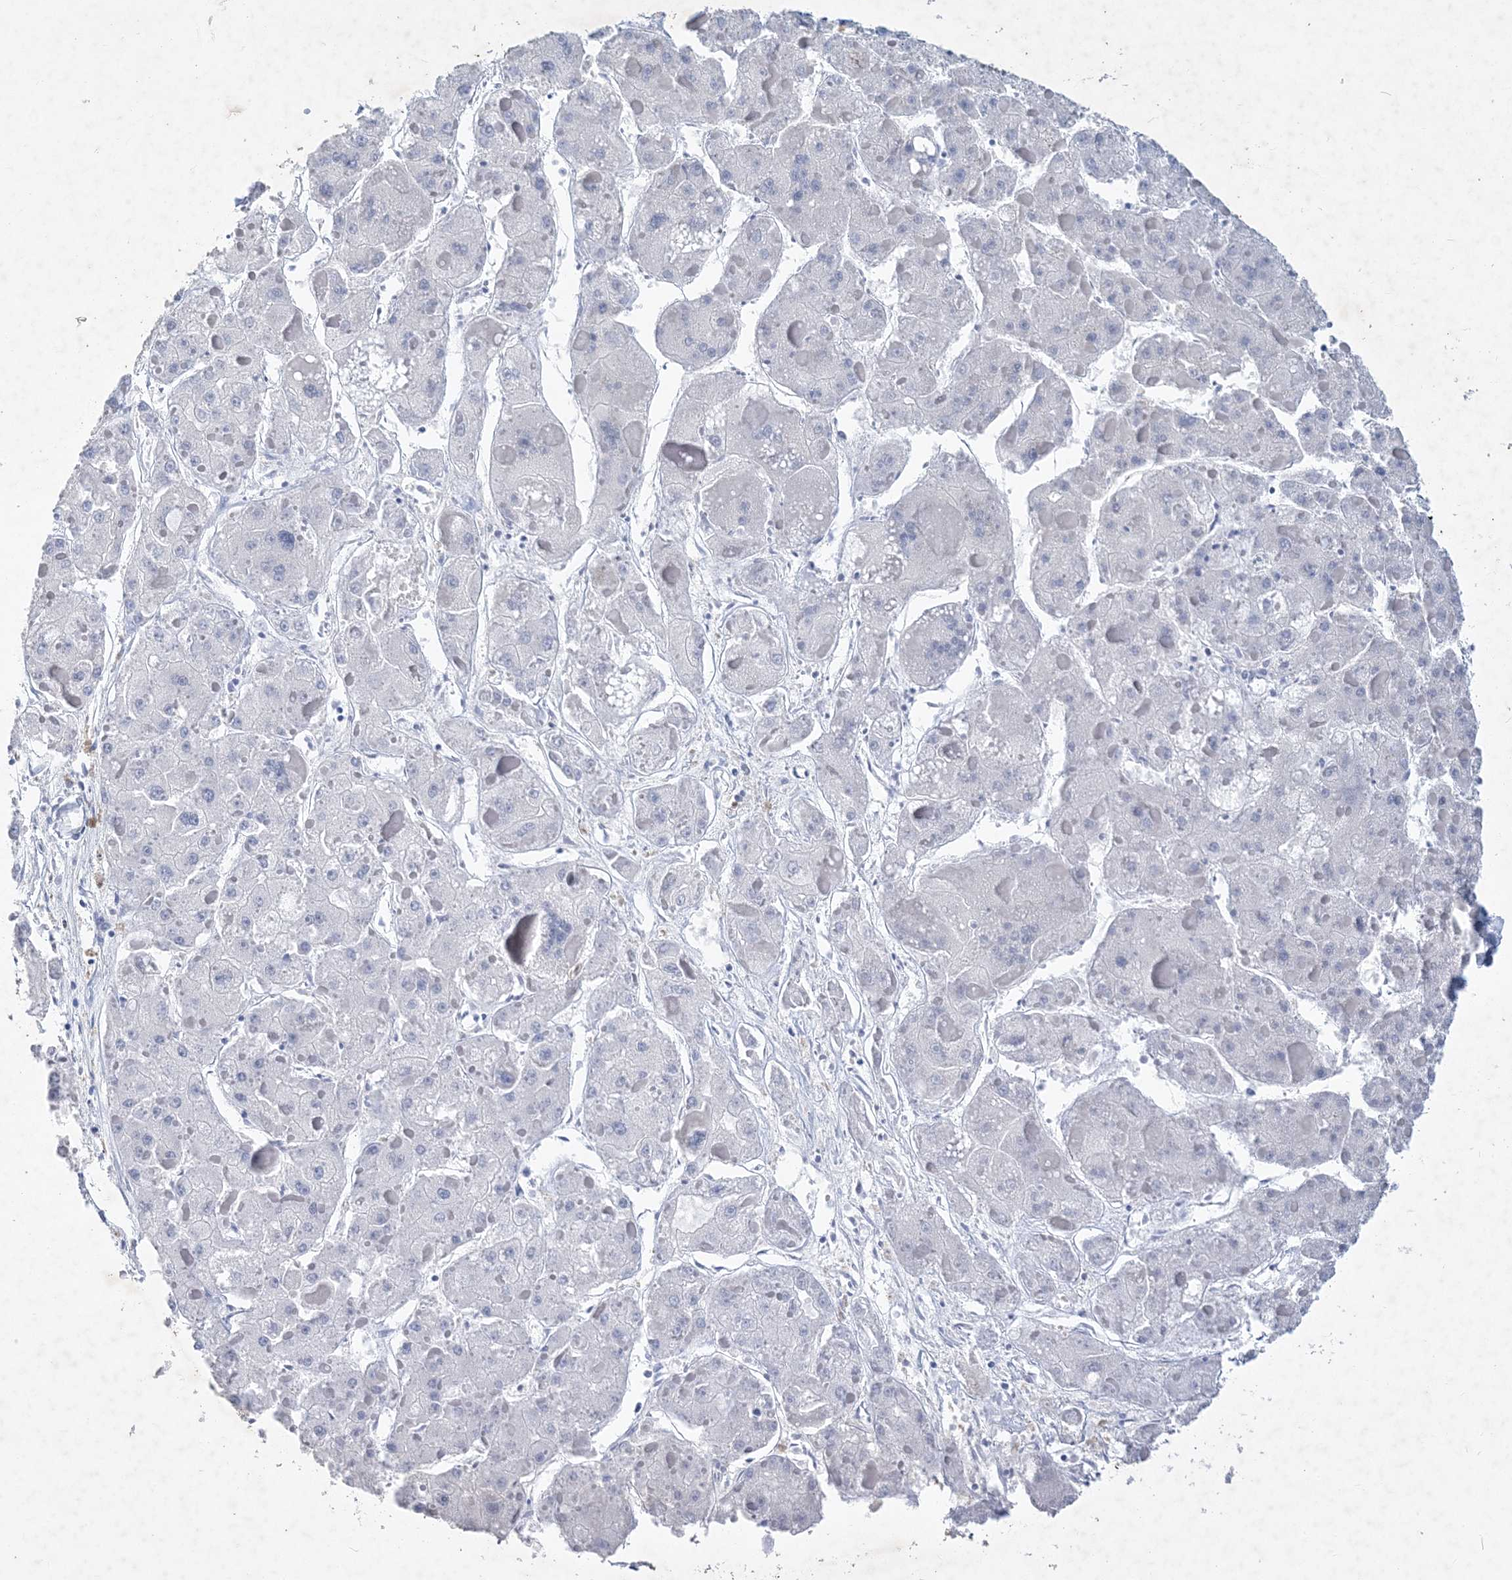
{"staining": {"intensity": "negative", "quantity": "none", "location": "none"}, "tissue": "liver cancer", "cell_type": "Tumor cells", "image_type": "cancer", "snomed": [{"axis": "morphology", "description": "Carcinoma, Hepatocellular, NOS"}, {"axis": "topography", "description": "Liver"}], "caption": "This image is of liver cancer (hepatocellular carcinoma) stained with immunohistochemistry to label a protein in brown with the nuclei are counter-stained blue. There is no staining in tumor cells.", "gene": "COPS8", "patient": {"sex": "female", "age": 73}}